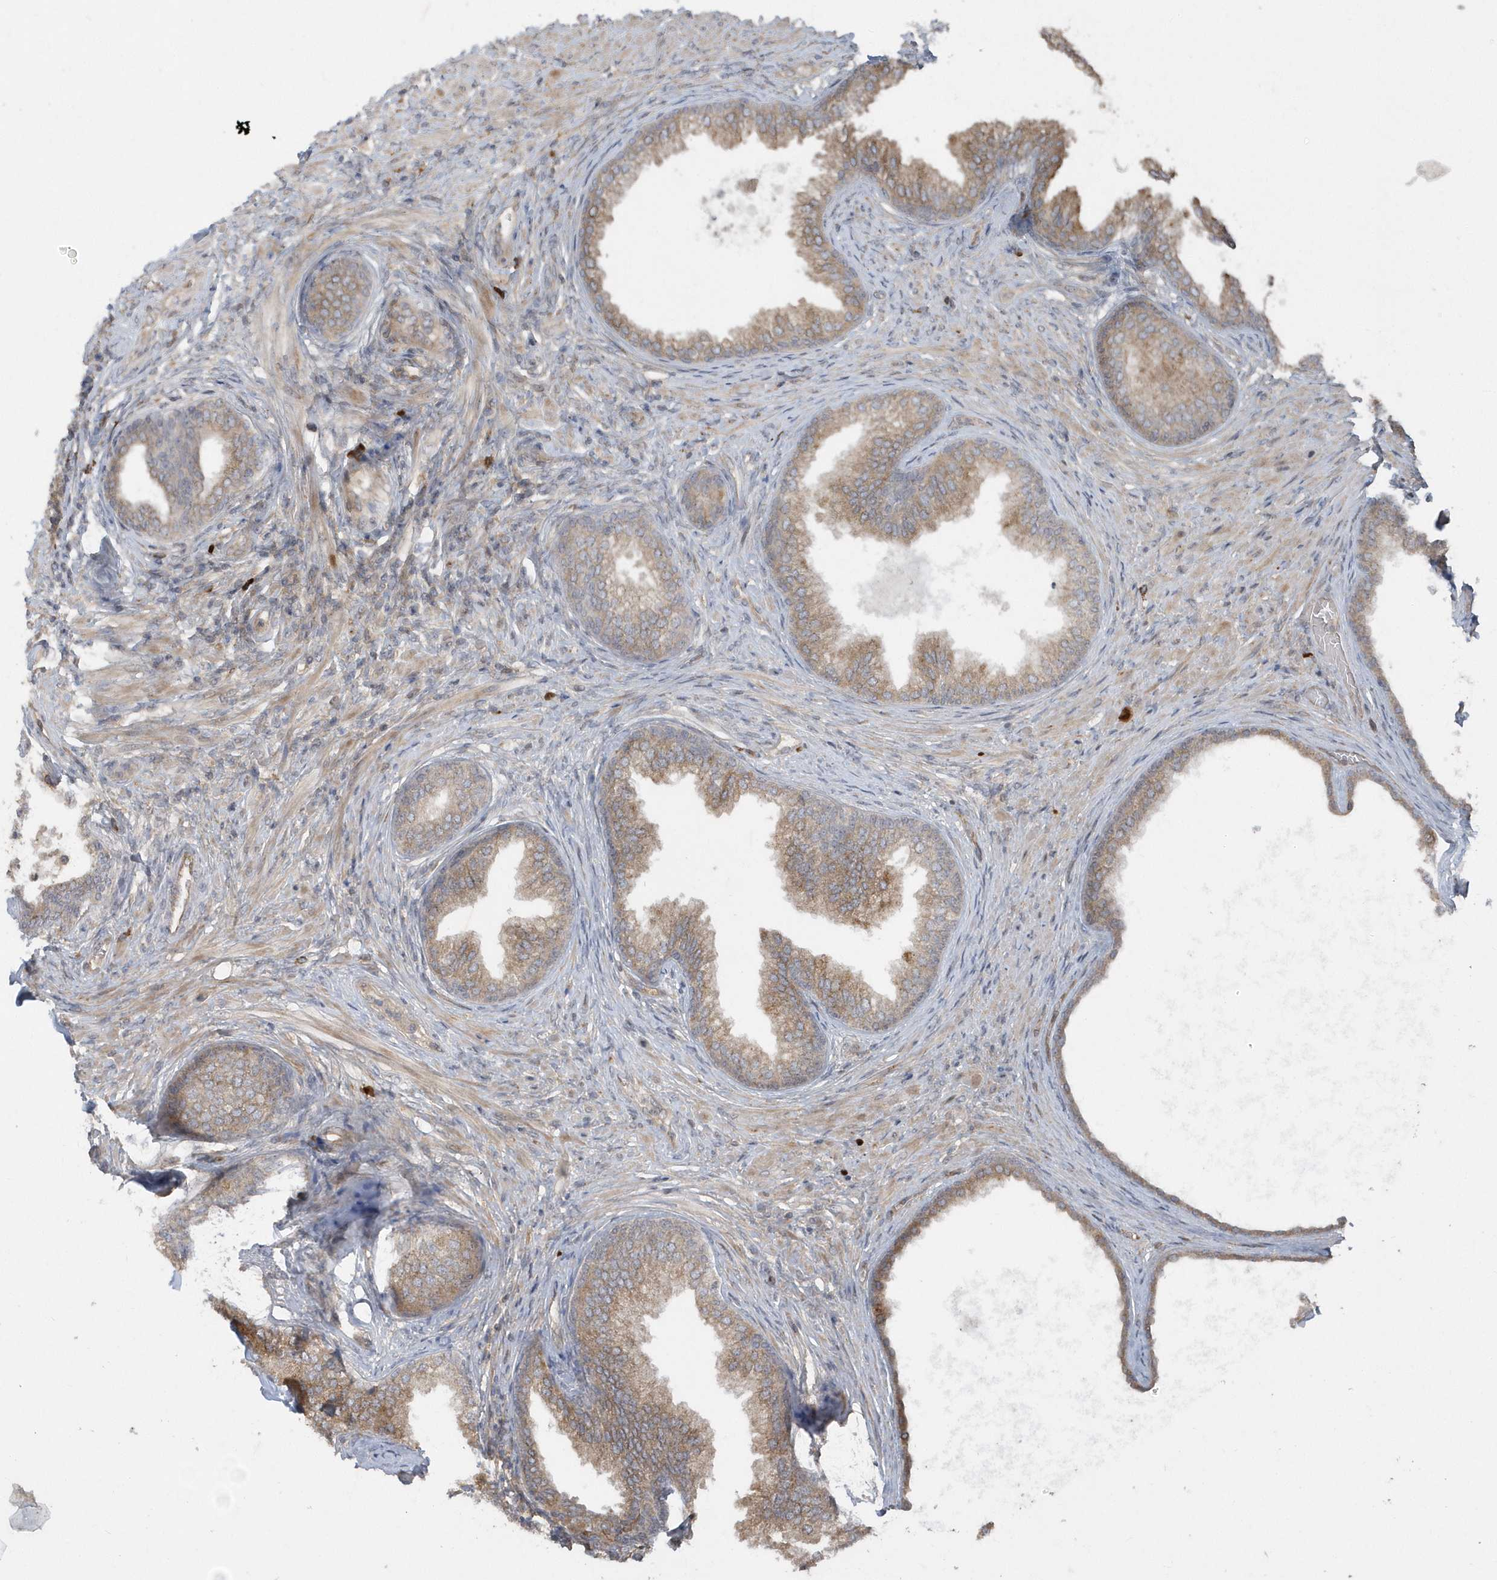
{"staining": {"intensity": "moderate", "quantity": "25%-75%", "location": "cytoplasmic/membranous"}, "tissue": "prostate", "cell_type": "Glandular cells", "image_type": "normal", "snomed": [{"axis": "morphology", "description": "Normal tissue, NOS"}, {"axis": "topography", "description": "Prostate"}], "caption": "This histopathology image demonstrates benign prostate stained with immunohistochemistry (IHC) to label a protein in brown. The cytoplasmic/membranous of glandular cells show moderate positivity for the protein. Nuclei are counter-stained blue.", "gene": "HERPUD1", "patient": {"sex": "male", "age": 76}}